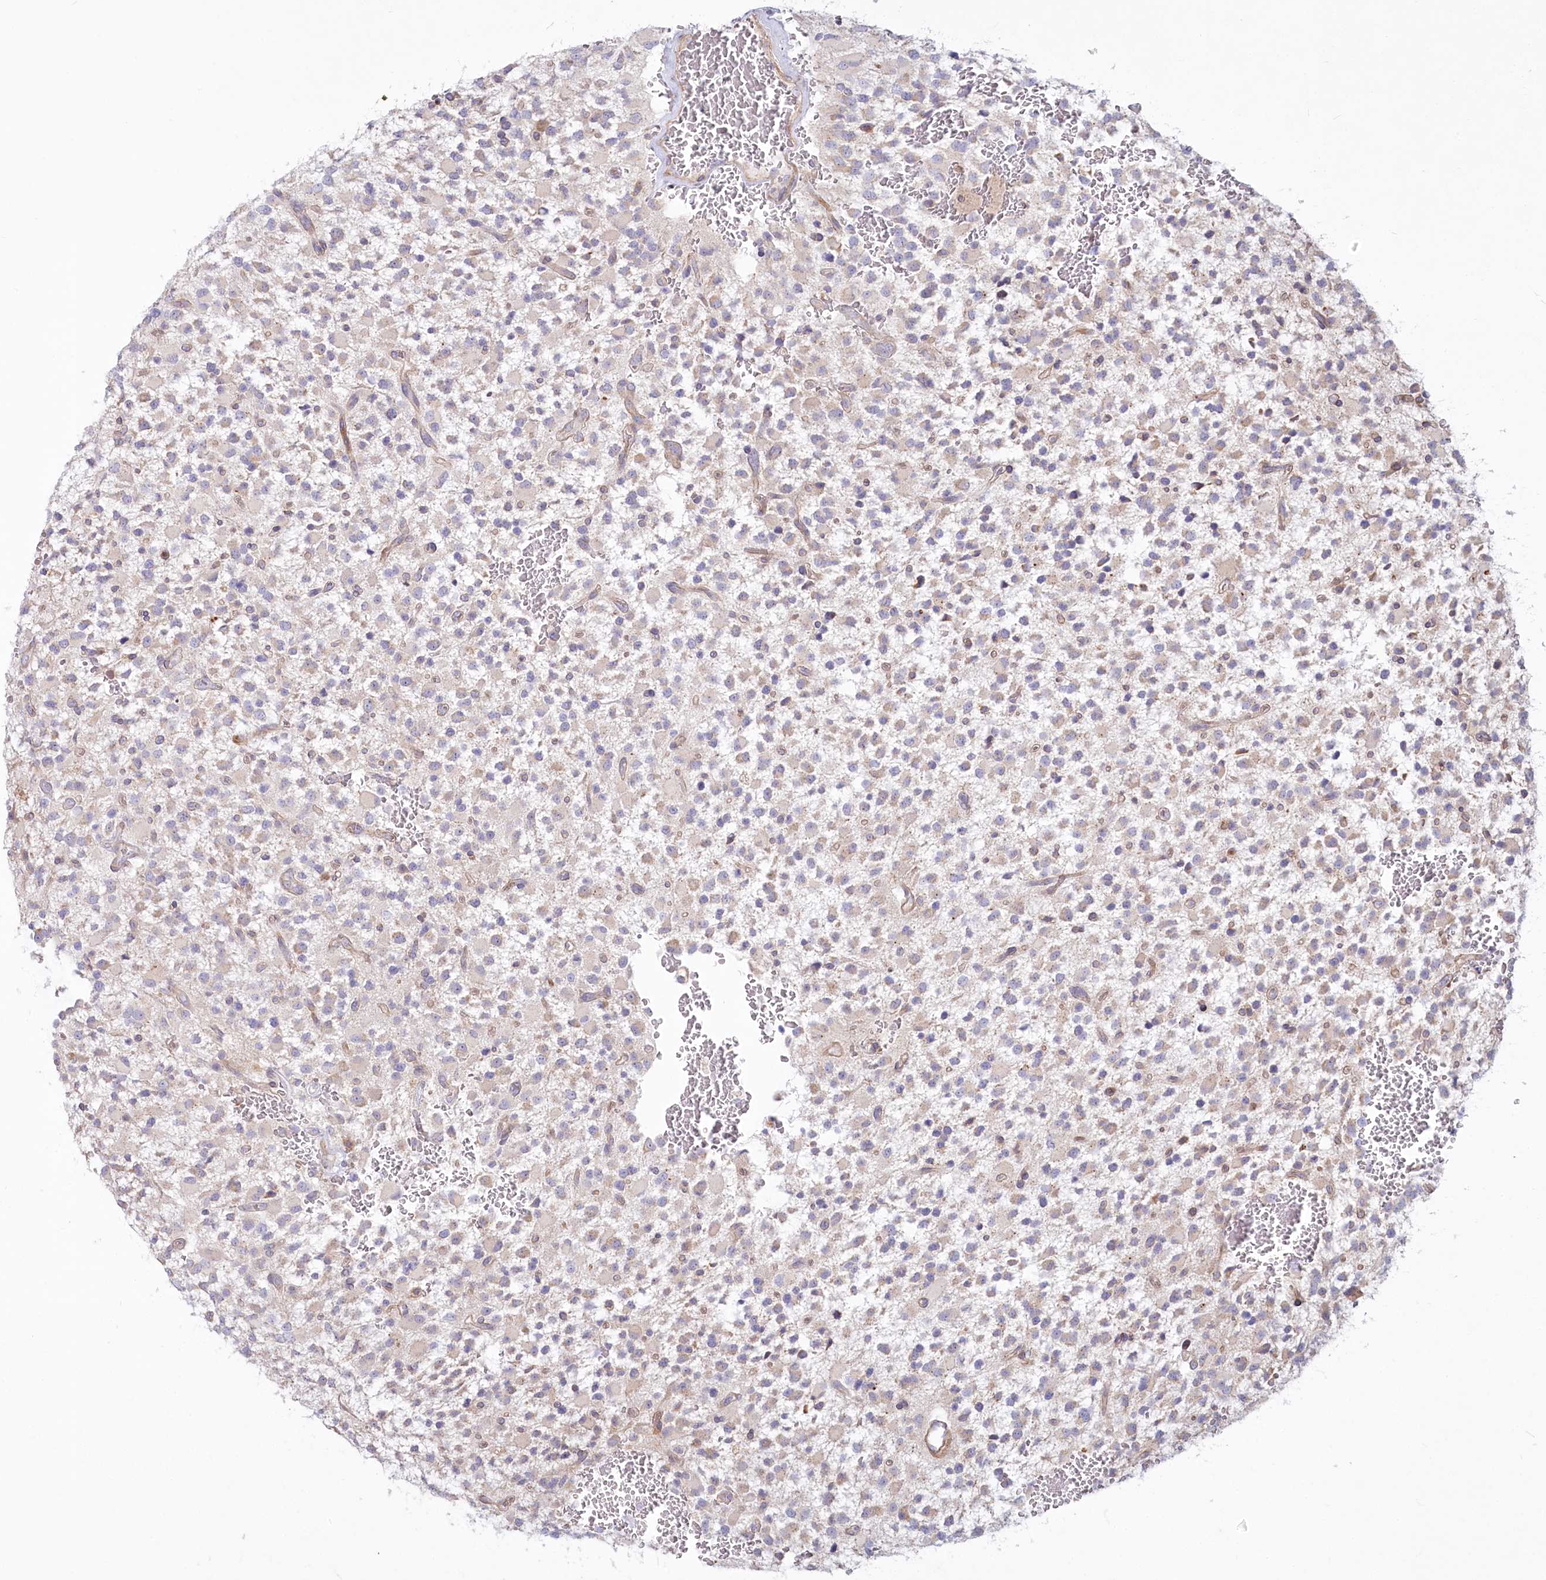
{"staining": {"intensity": "weak", "quantity": "<25%", "location": "cytoplasmic/membranous"}, "tissue": "glioma", "cell_type": "Tumor cells", "image_type": "cancer", "snomed": [{"axis": "morphology", "description": "Glioma, malignant, High grade"}, {"axis": "topography", "description": "Brain"}], "caption": "This photomicrograph is of malignant glioma (high-grade) stained with immunohistochemistry (IHC) to label a protein in brown with the nuclei are counter-stained blue. There is no expression in tumor cells.", "gene": "MTG1", "patient": {"sex": "male", "age": 34}}